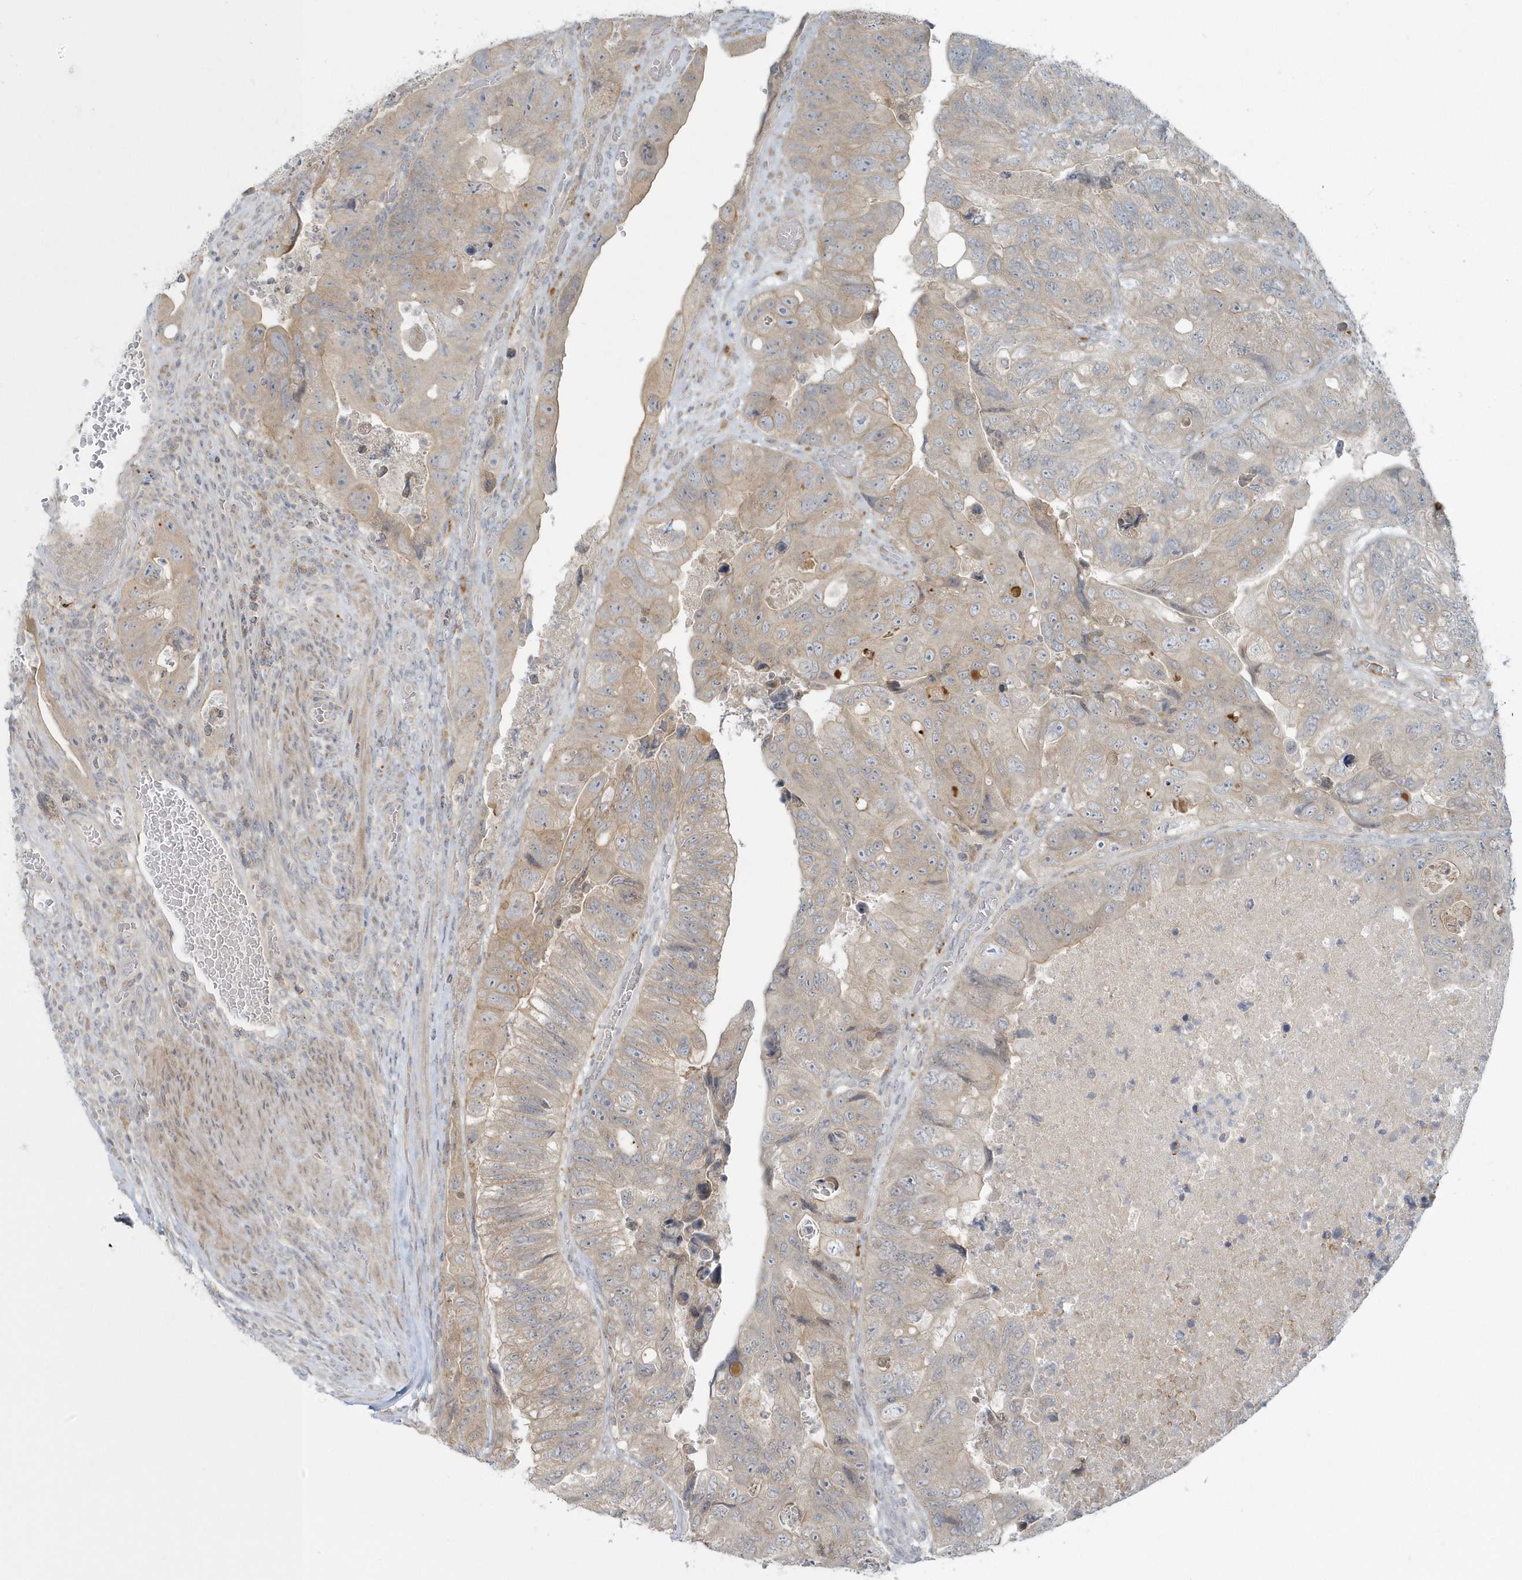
{"staining": {"intensity": "weak", "quantity": "<25%", "location": "cytoplasmic/membranous"}, "tissue": "colorectal cancer", "cell_type": "Tumor cells", "image_type": "cancer", "snomed": [{"axis": "morphology", "description": "Adenocarcinoma, NOS"}, {"axis": "topography", "description": "Rectum"}], "caption": "This is an immunohistochemistry (IHC) image of adenocarcinoma (colorectal). There is no expression in tumor cells.", "gene": "BLTP3A", "patient": {"sex": "male", "age": 63}}